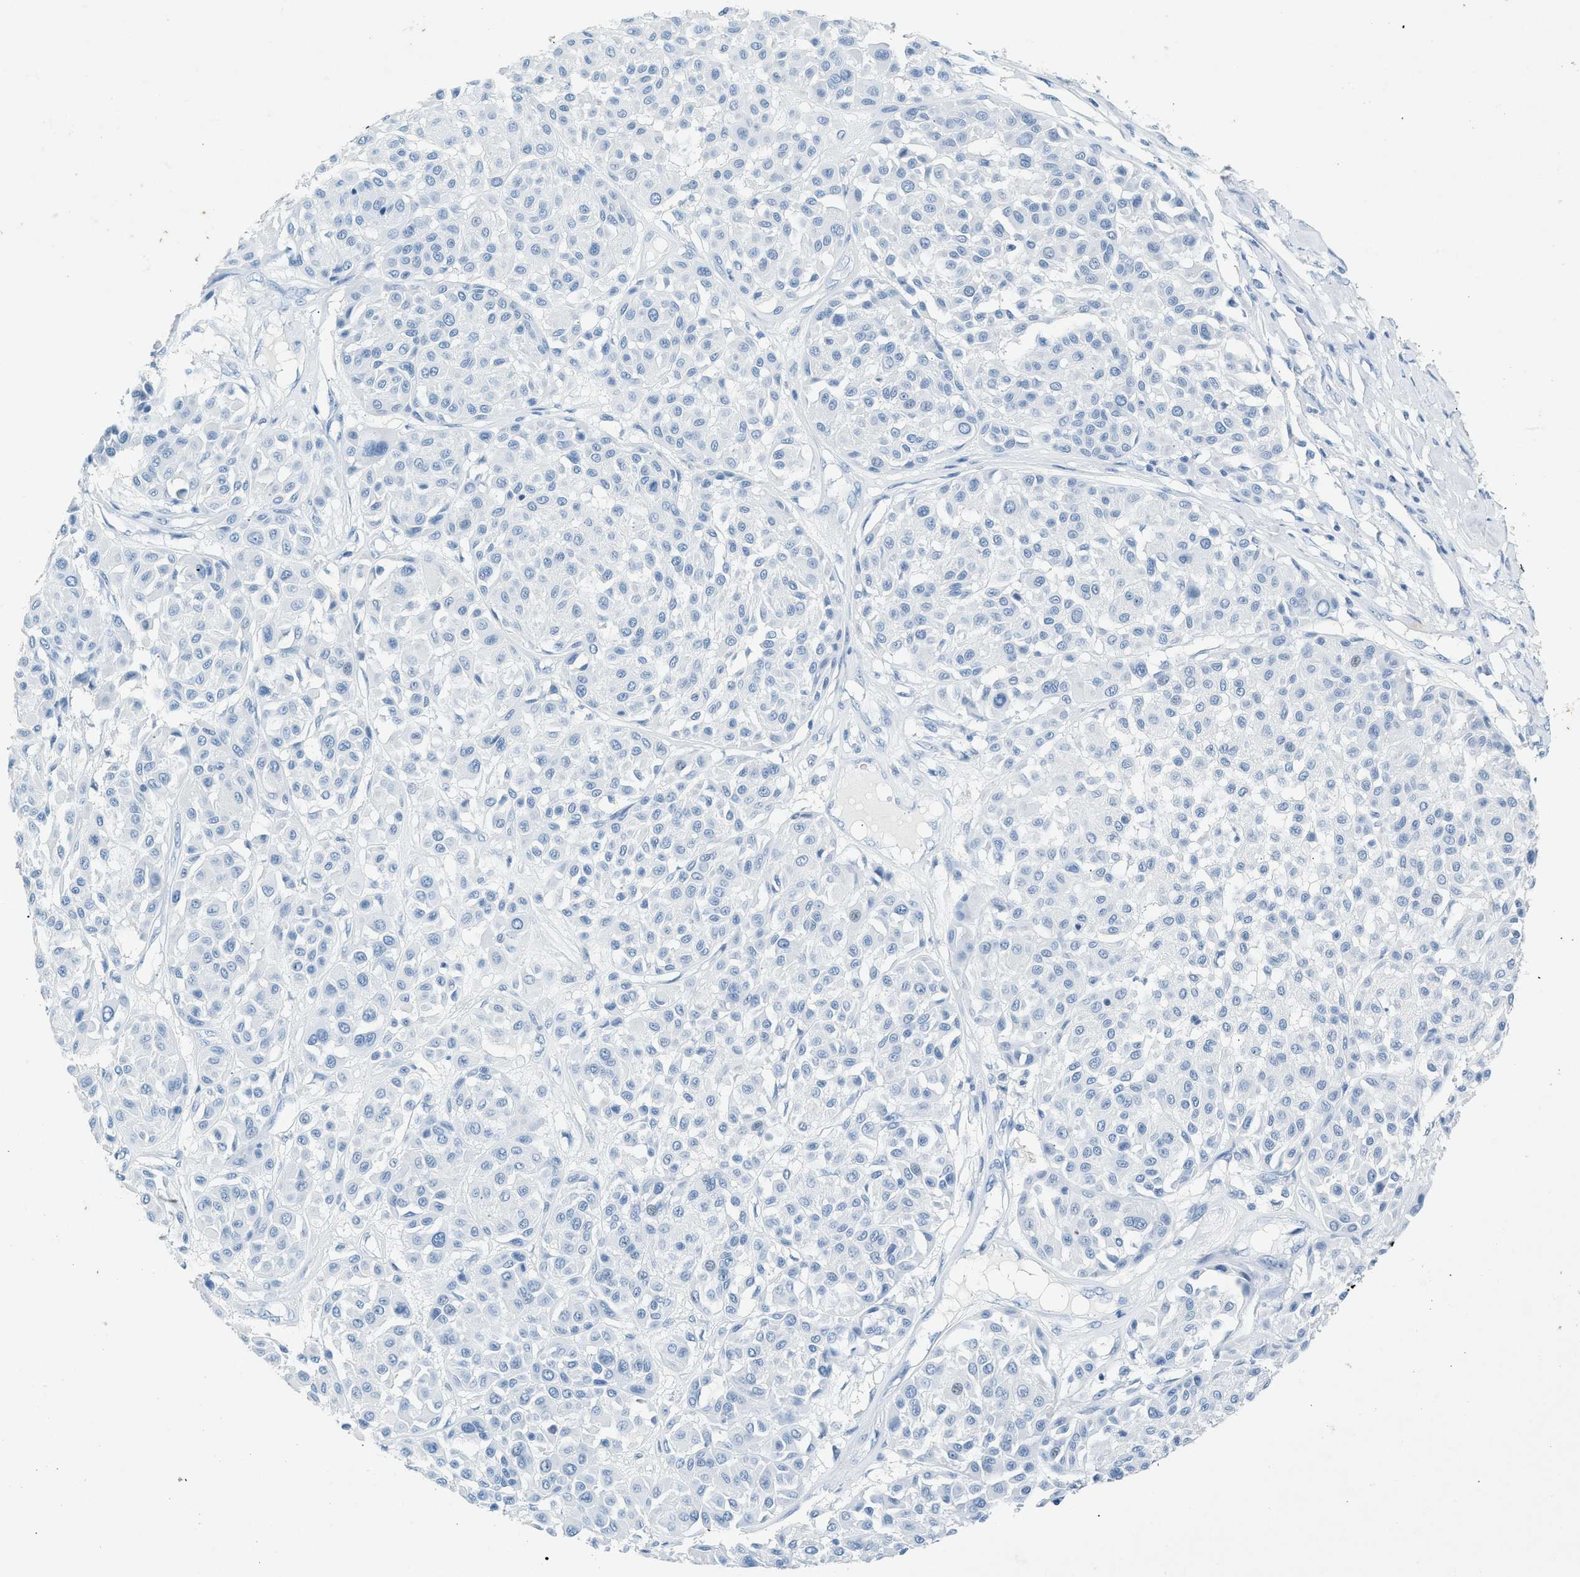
{"staining": {"intensity": "negative", "quantity": "none", "location": "none"}, "tissue": "melanoma", "cell_type": "Tumor cells", "image_type": "cancer", "snomed": [{"axis": "morphology", "description": "Malignant melanoma, Metastatic site"}, {"axis": "topography", "description": "Soft tissue"}], "caption": "Protein analysis of malignant melanoma (metastatic site) reveals no significant expression in tumor cells.", "gene": "HHATL", "patient": {"sex": "male", "age": 41}}